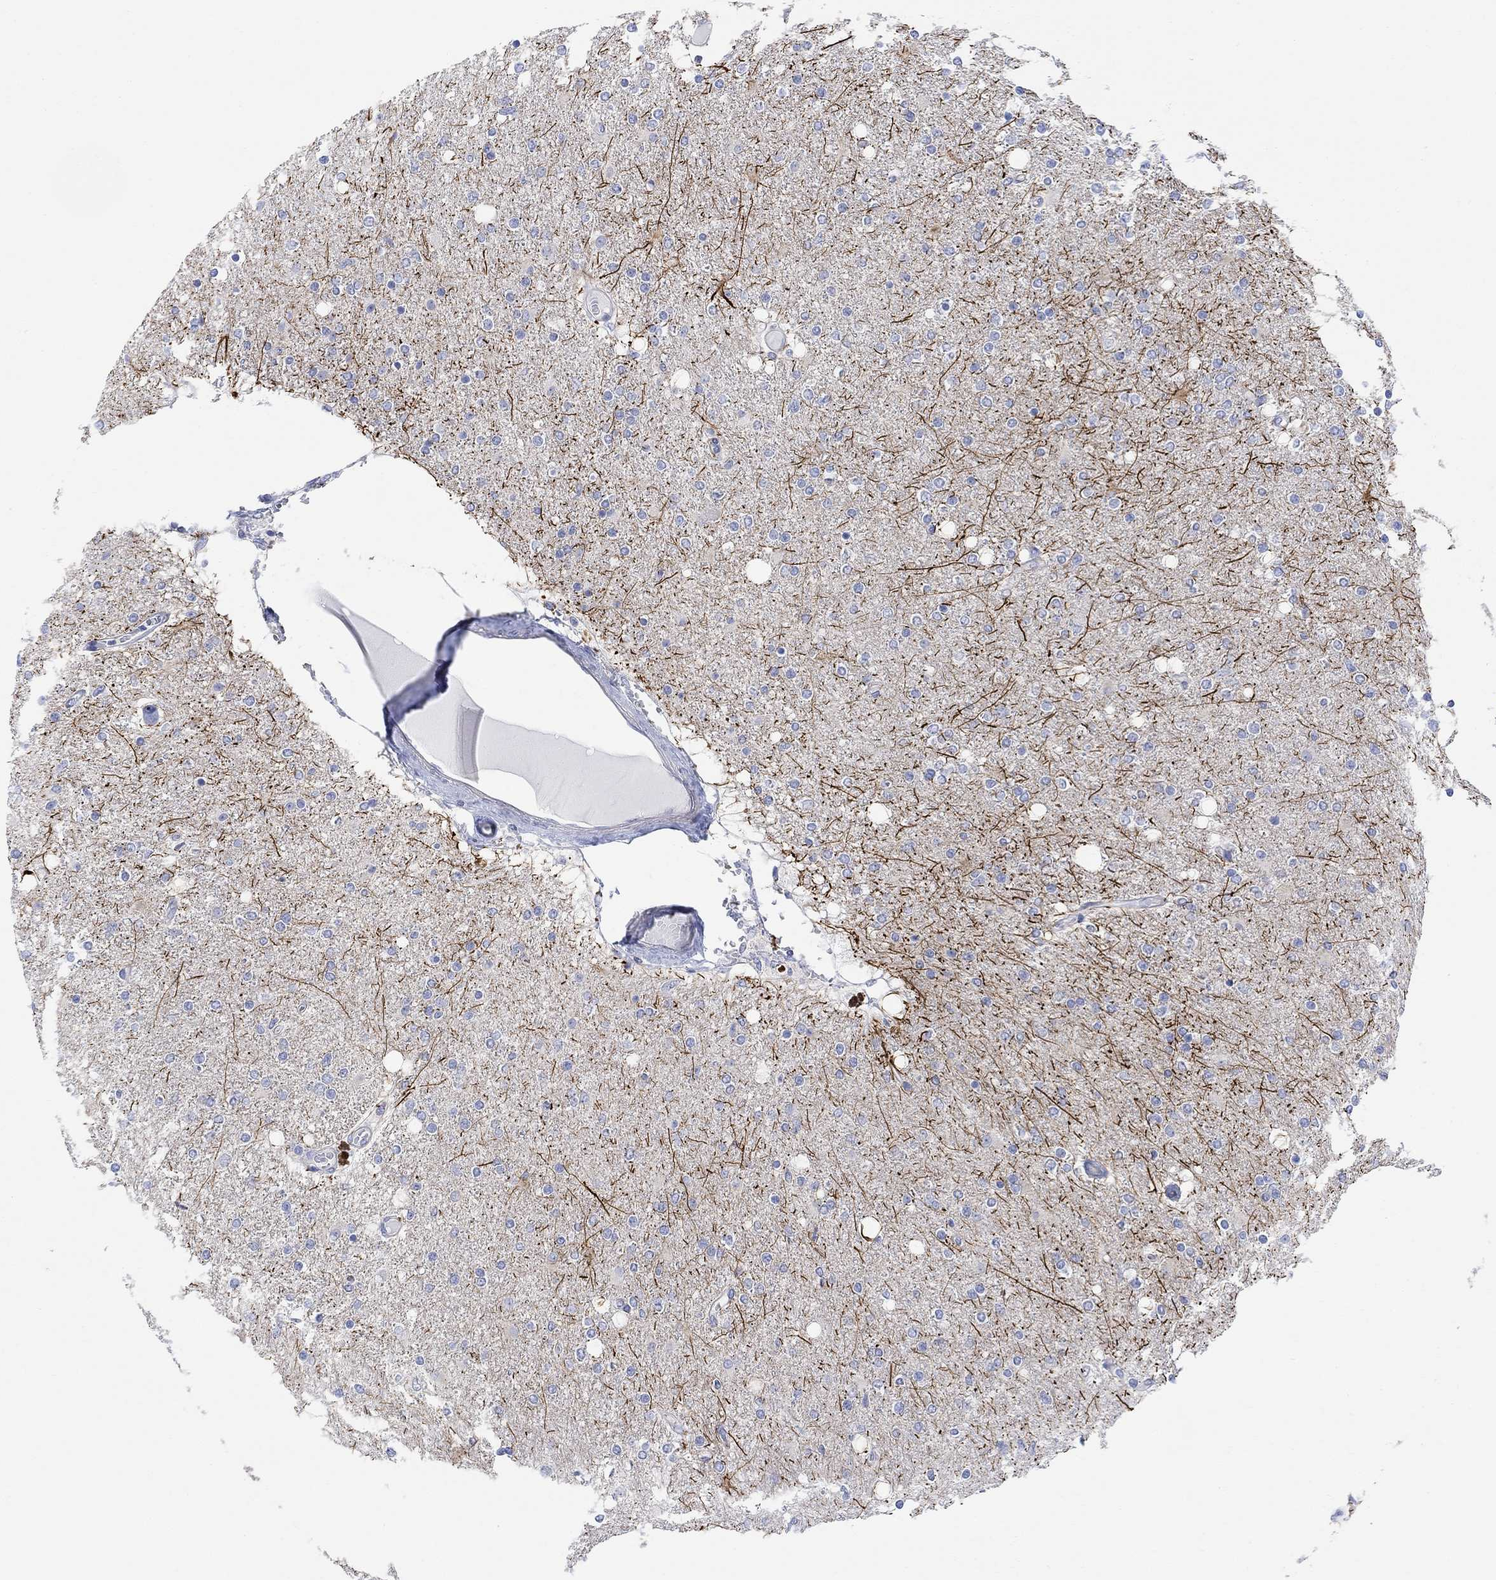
{"staining": {"intensity": "negative", "quantity": "none", "location": "none"}, "tissue": "glioma", "cell_type": "Tumor cells", "image_type": "cancer", "snomed": [{"axis": "morphology", "description": "Glioma, malignant, High grade"}, {"axis": "topography", "description": "Cerebral cortex"}], "caption": "An IHC histopathology image of high-grade glioma (malignant) is shown. There is no staining in tumor cells of high-grade glioma (malignant).", "gene": "ARSK", "patient": {"sex": "male", "age": 70}}